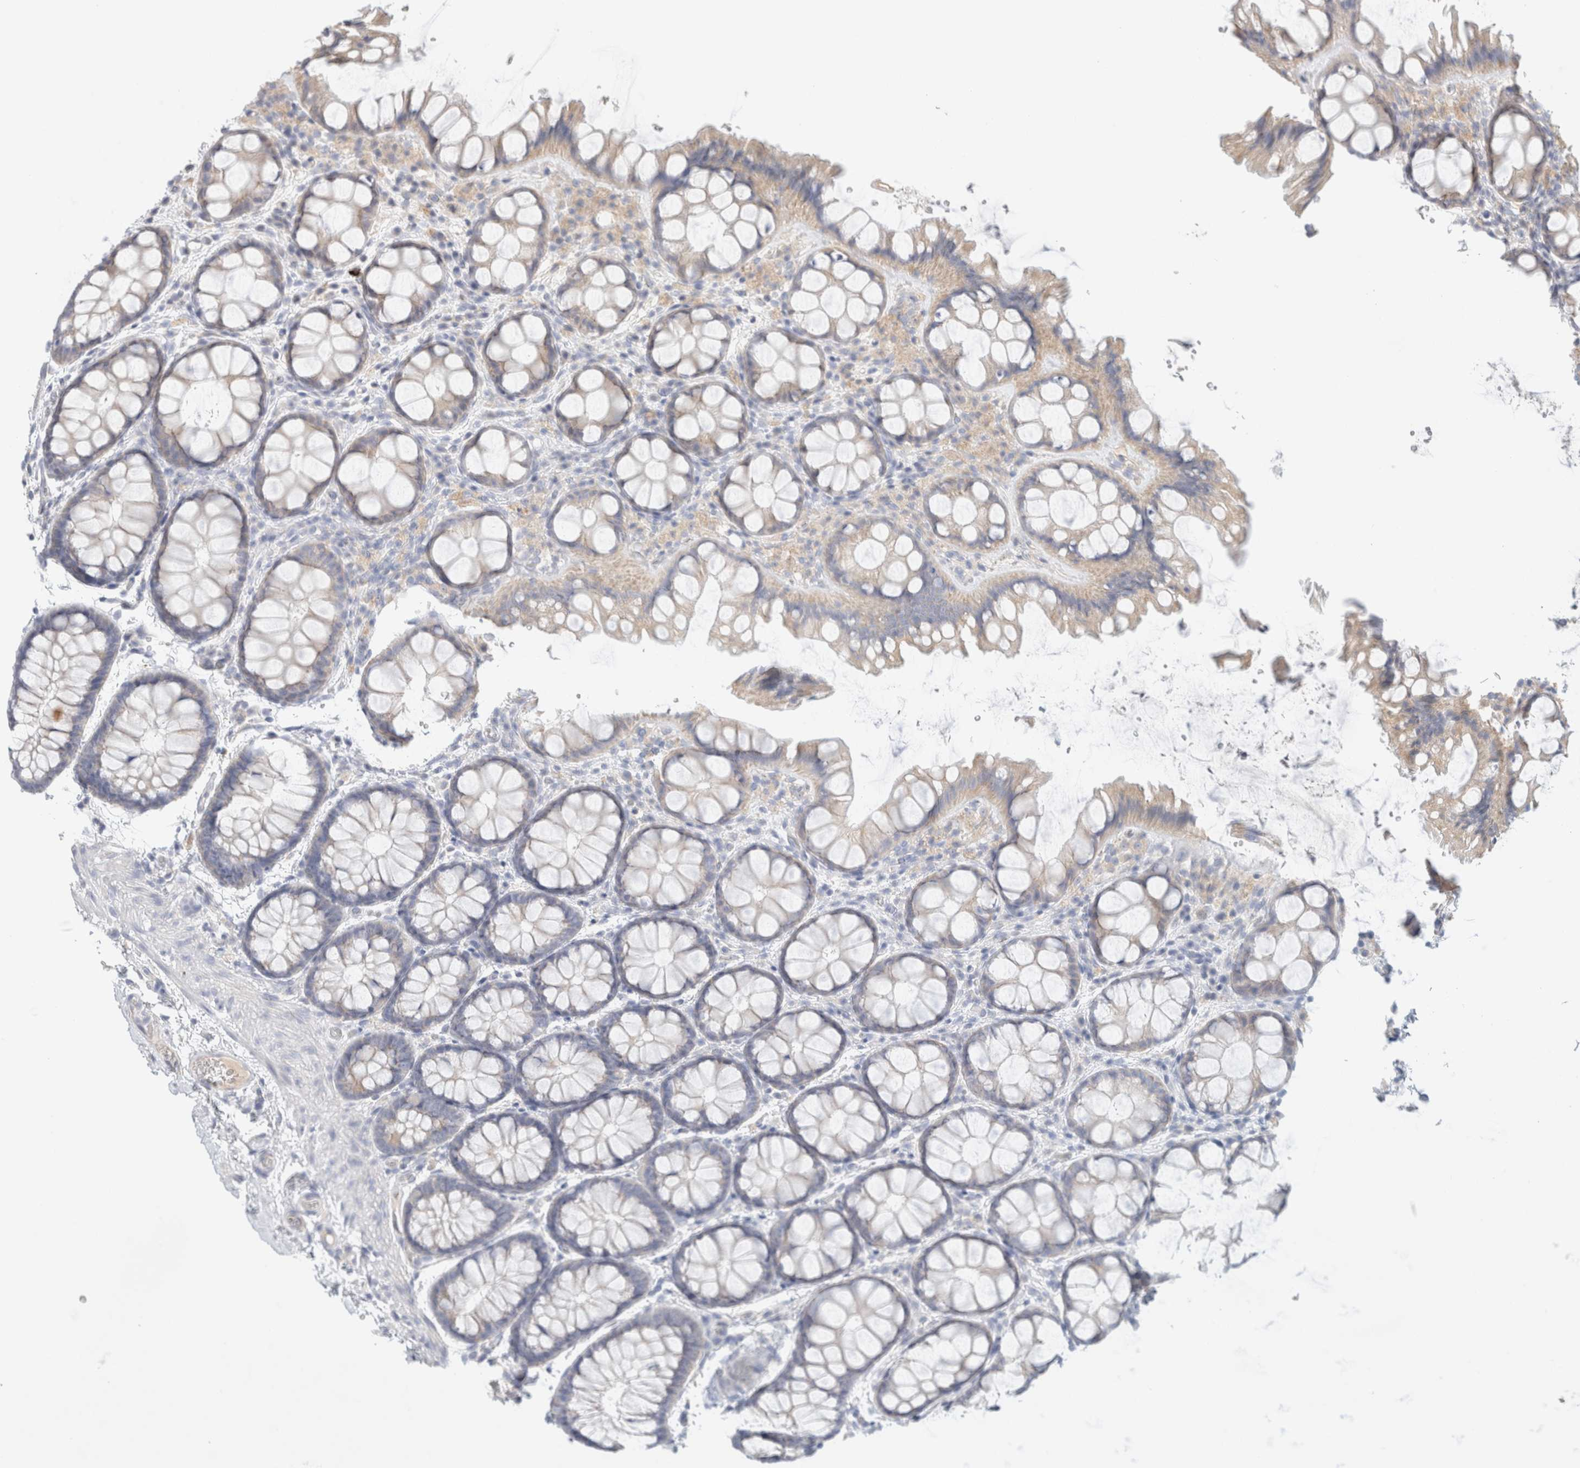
{"staining": {"intensity": "negative", "quantity": "none", "location": "none"}, "tissue": "colon", "cell_type": "Endothelial cells", "image_type": "normal", "snomed": [{"axis": "morphology", "description": "Normal tissue, NOS"}, {"axis": "topography", "description": "Colon"}], "caption": "An image of human colon is negative for staining in endothelial cells. (DAB (3,3'-diaminobenzidine) IHC, high magnification).", "gene": "HEXD", "patient": {"sex": "male", "age": 47}}